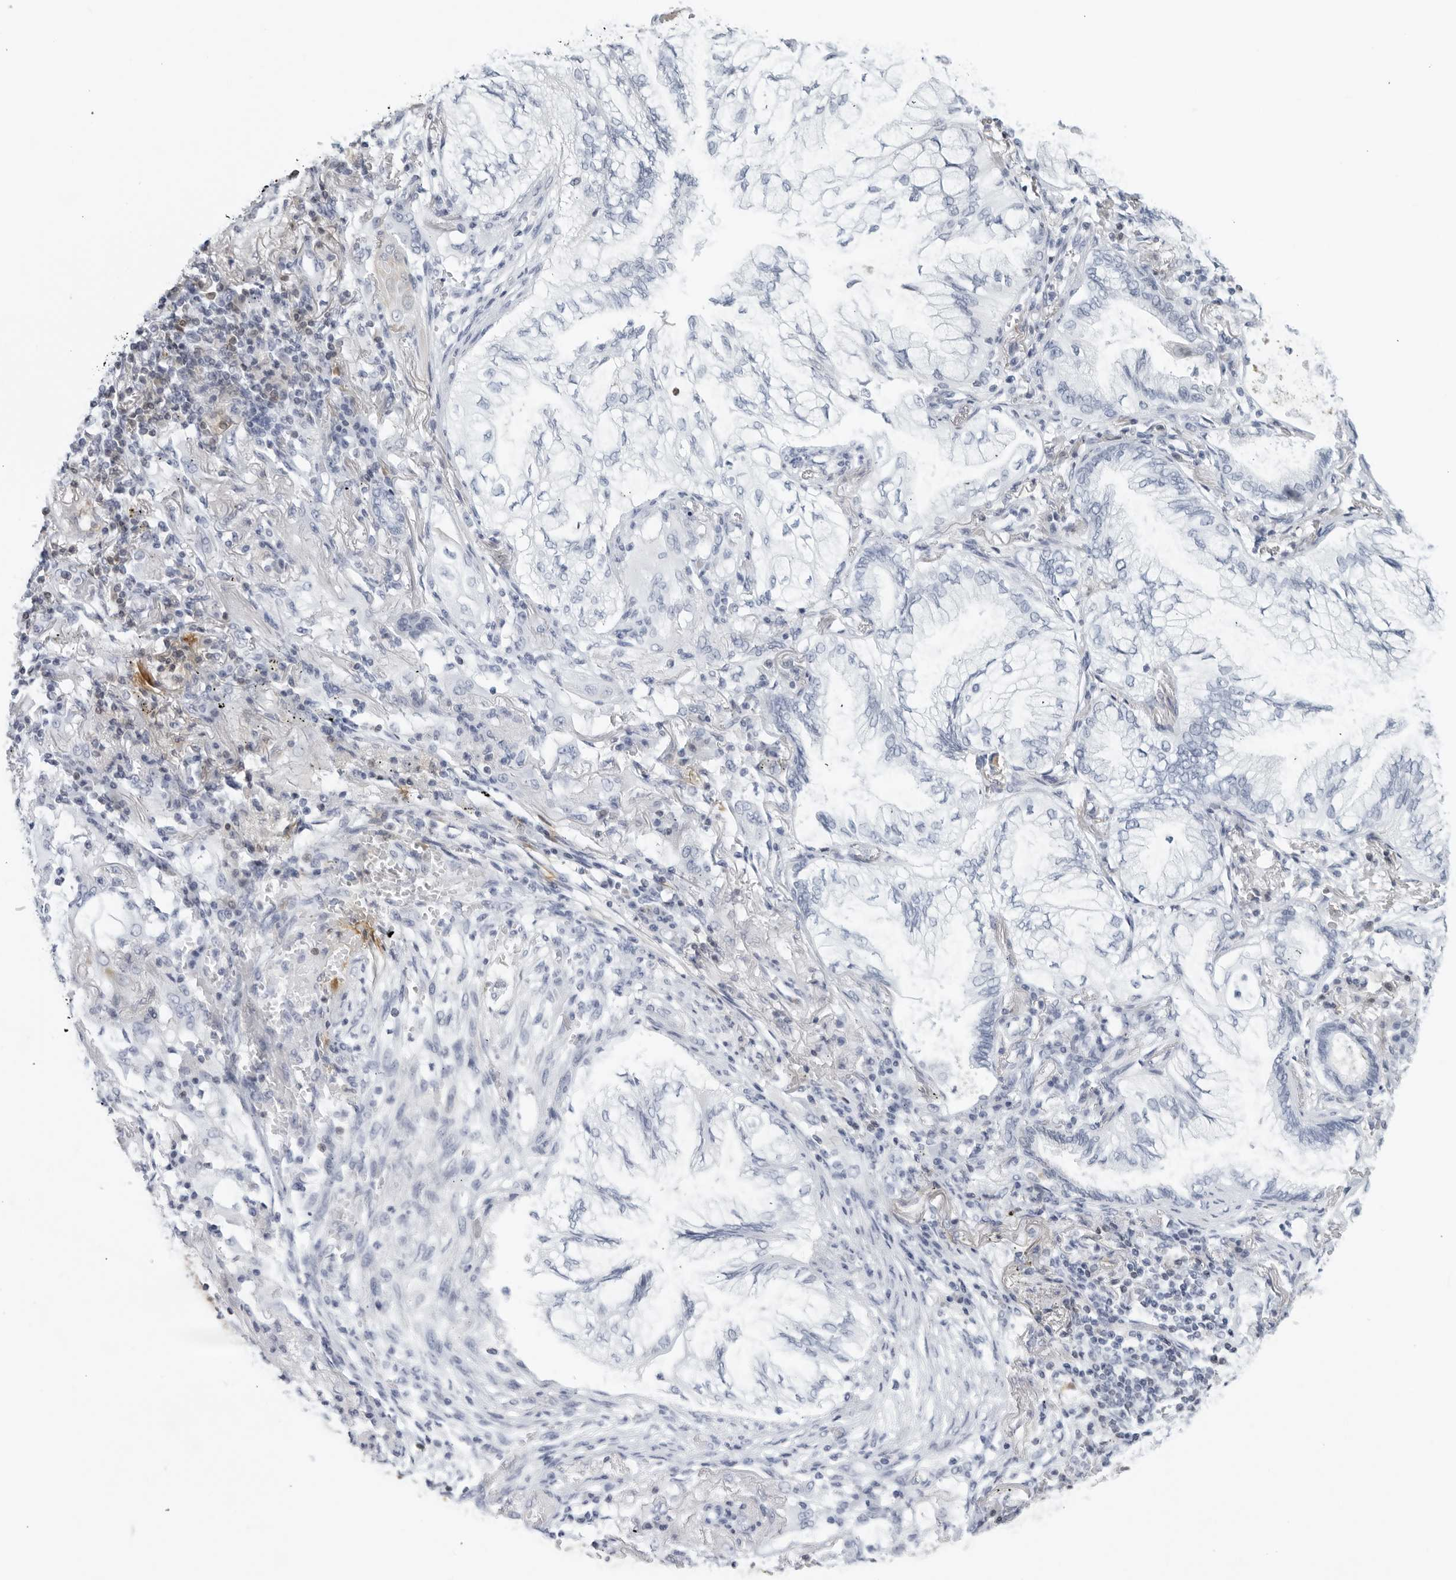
{"staining": {"intensity": "negative", "quantity": "none", "location": "none"}, "tissue": "lung cancer", "cell_type": "Tumor cells", "image_type": "cancer", "snomed": [{"axis": "morphology", "description": "Adenocarcinoma, NOS"}, {"axis": "topography", "description": "Lung"}], "caption": "A high-resolution histopathology image shows immunohistochemistry staining of lung adenocarcinoma, which shows no significant staining in tumor cells. (DAB immunohistochemistry visualized using brightfield microscopy, high magnification).", "gene": "FGG", "patient": {"sex": "female", "age": 70}}